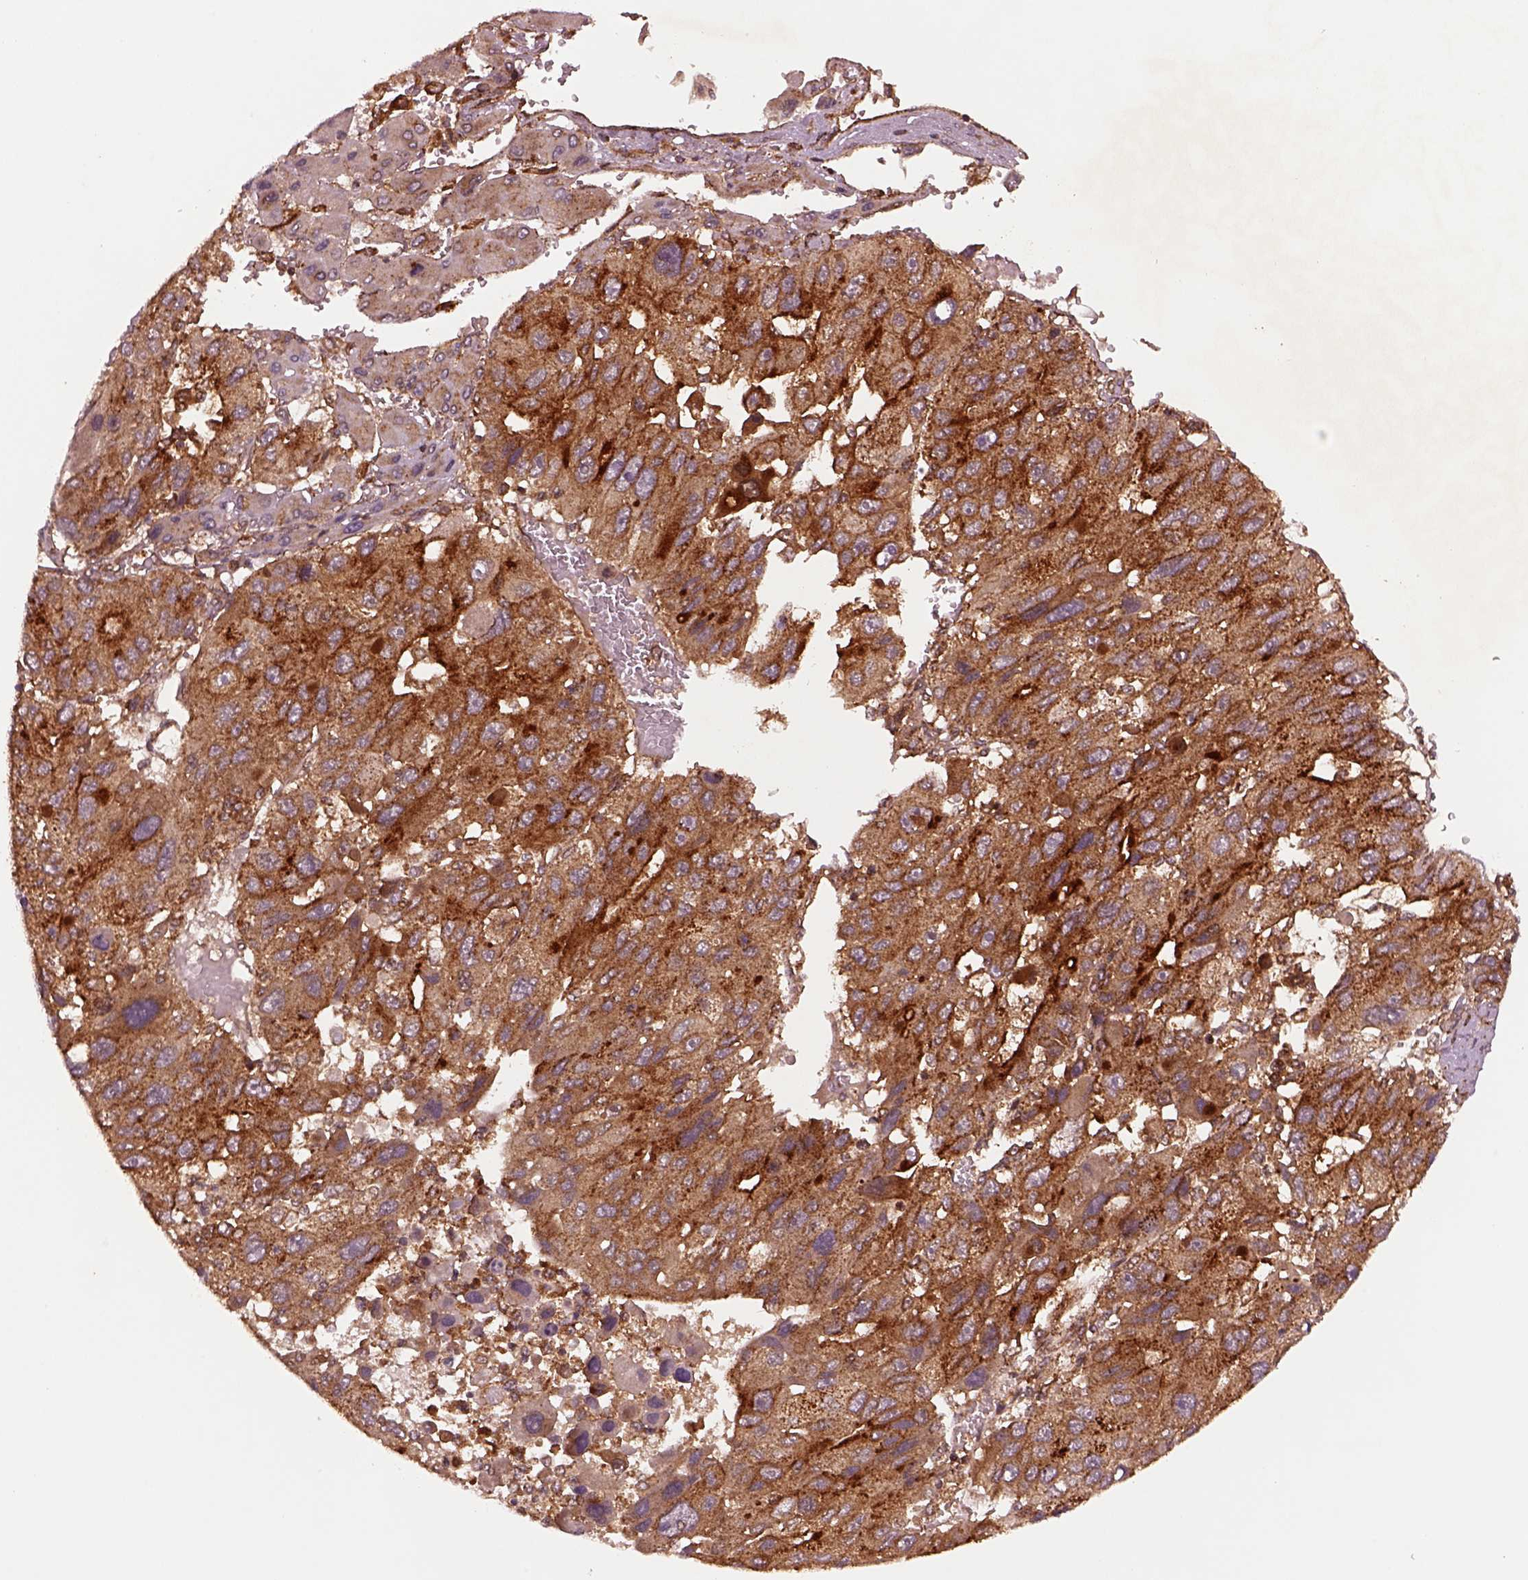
{"staining": {"intensity": "strong", "quantity": "25%-75%", "location": "cytoplasmic/membranous"}, "tissue": "liver cancer", "cell_type": "Tumor cells", "image_type": "cancer", "snomed": [{"axis": "morphology", "description": "Carcinoma, Hepatocellular, NOS"}, {"axis": "topography", "description": "Liver"}], "caption": "The histopathology image shows immunohistochemical staining of liver cancer. There is strong cytoplasmic/membranous staining is present in approximately 25%-75% of tumor cells. (Brightfield microscopy of DAB IHC at high magnification).", "gene": "WASHC2A", "patient": {"sex": "female", "age": 41}}